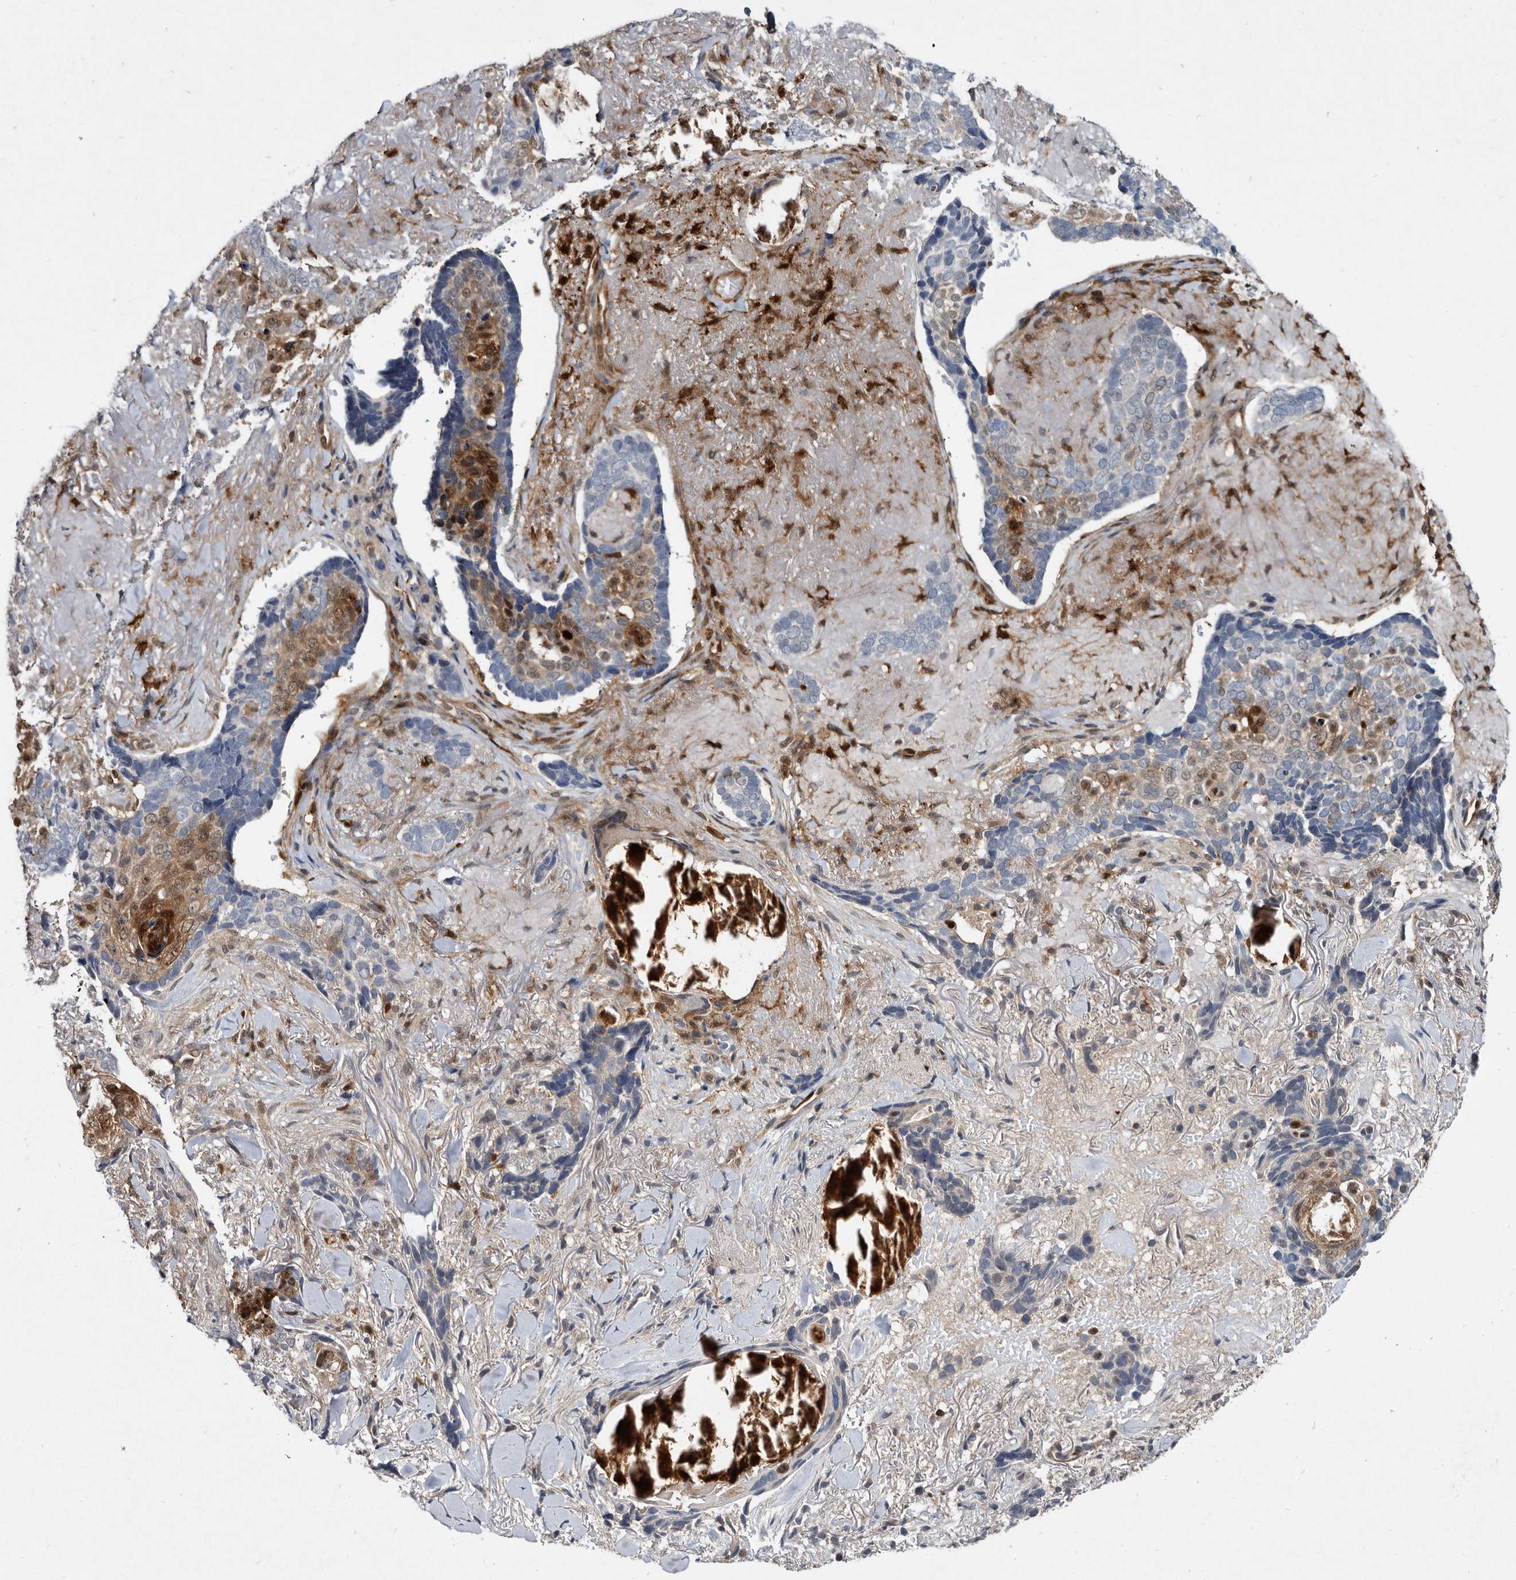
{"staining": {"intensity": "moderate", "quantity": "25%-75%", "location": "cytoplasmic/membranous,nuclear"}, "tissue": "skin cancer", "cell_type": "Tumor cells", "image_type": "cancer", "snomed": [{"axis": "morphology", "description": "Basal cell carcinoma"}, {"axis": "topography", "description": "Skin"}], "caption": "A histopathology image of basal cell carcinoma (skin) stained for a protein shows moderate cytoplasmic/membranous and nuclear brown staining in tumor cells.", "gene": "SERPINB8", "patient": {"sex": "female", "age": 82}}